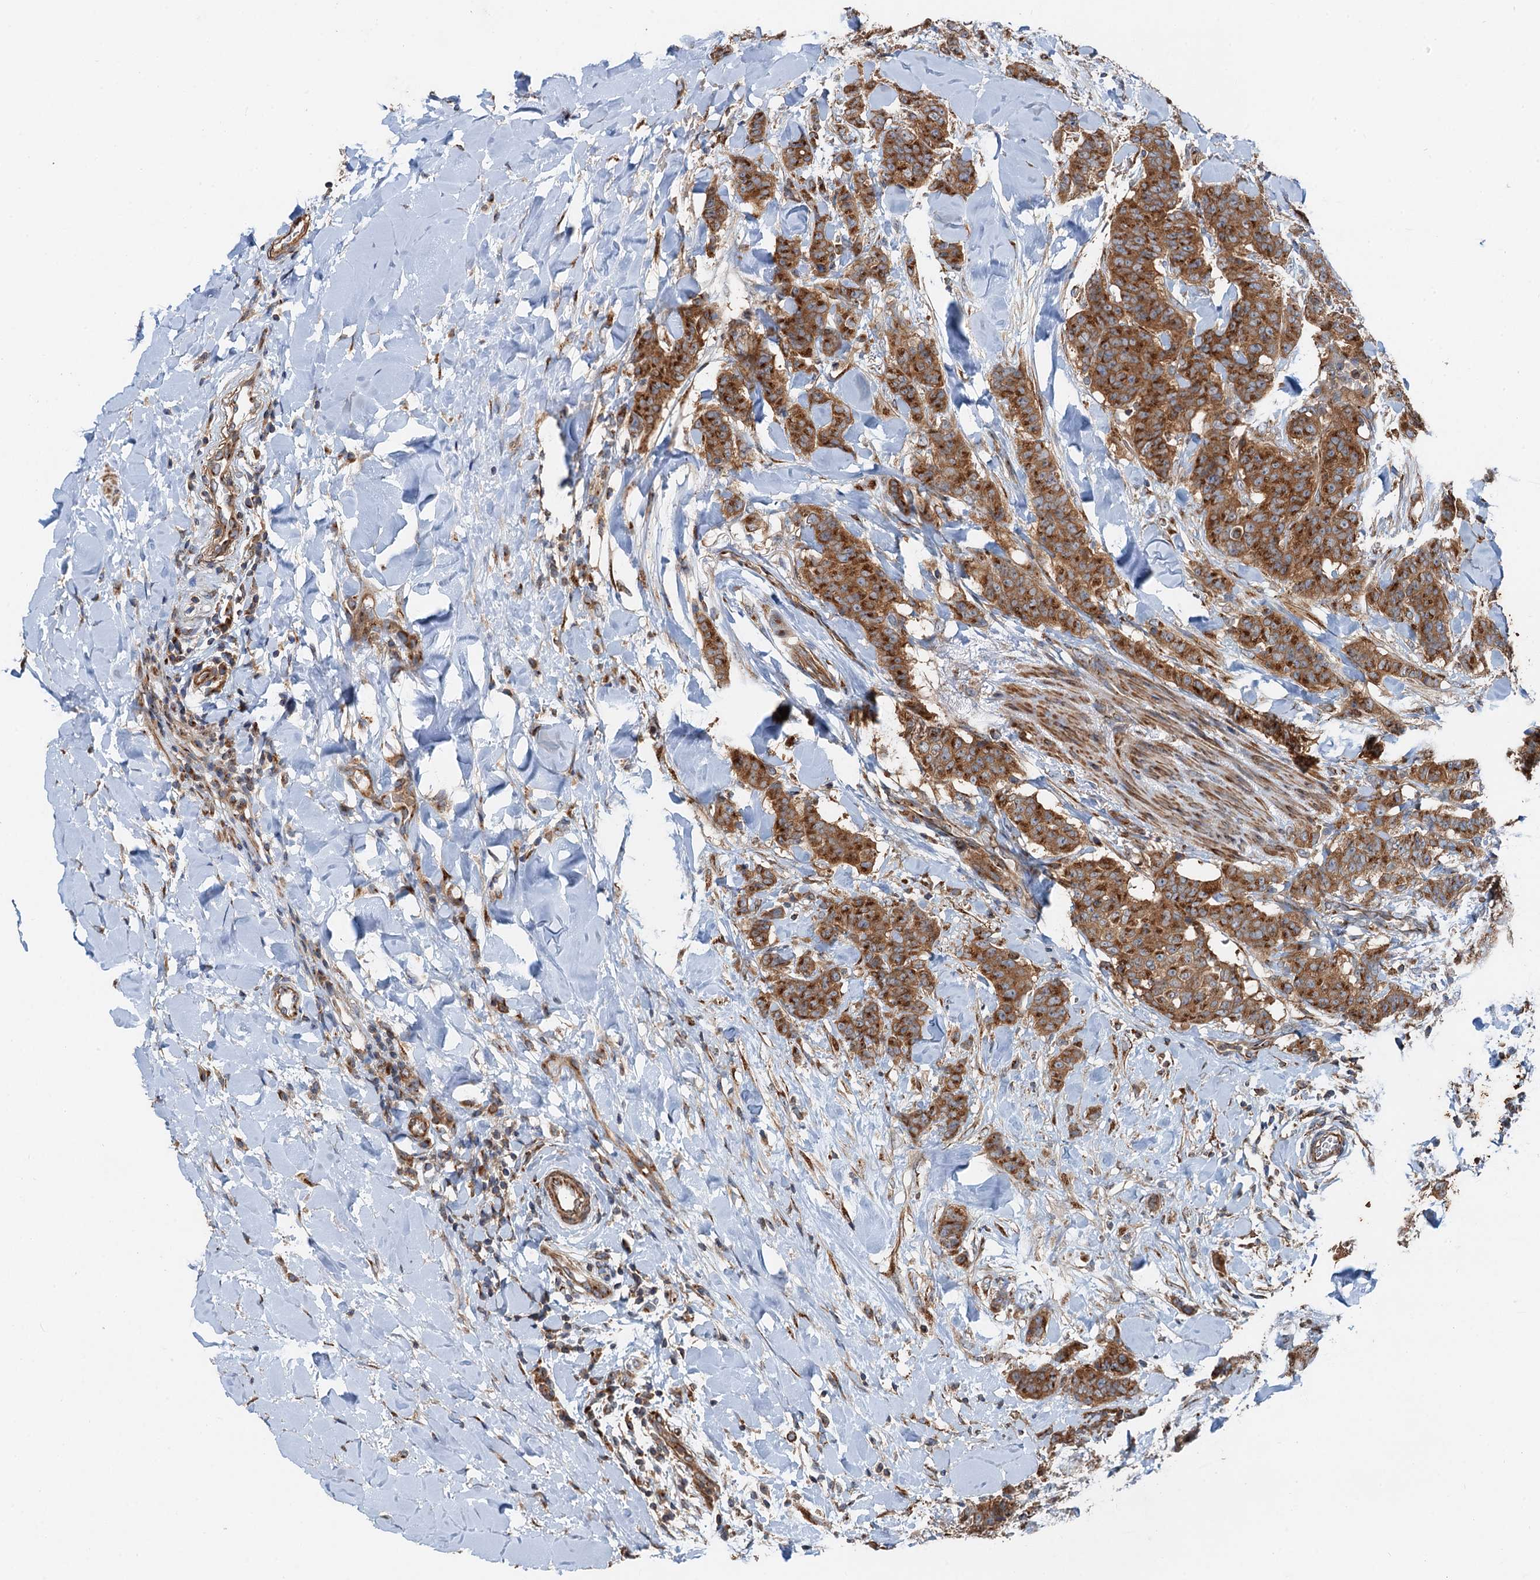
{"staining": {"intensity": "strong", "quantity": ">75%", "location": "cytoplasmic/membranous"}, "tissue": "breast cancer", "cell_type": "Tumor cells", "image_type": "cancer", "snomed": [{"axis": "morphology", "description": "Duct carcinoma"}, {"axis": "topography", "description": "Breast"}], "caption": "Breast infiltrating ductal carcinoma stained with a protein marker demonstrates strong staining in tumor cells.", "gene": "ANKRD26", "patient": {"sex": "female", "age": 40}}